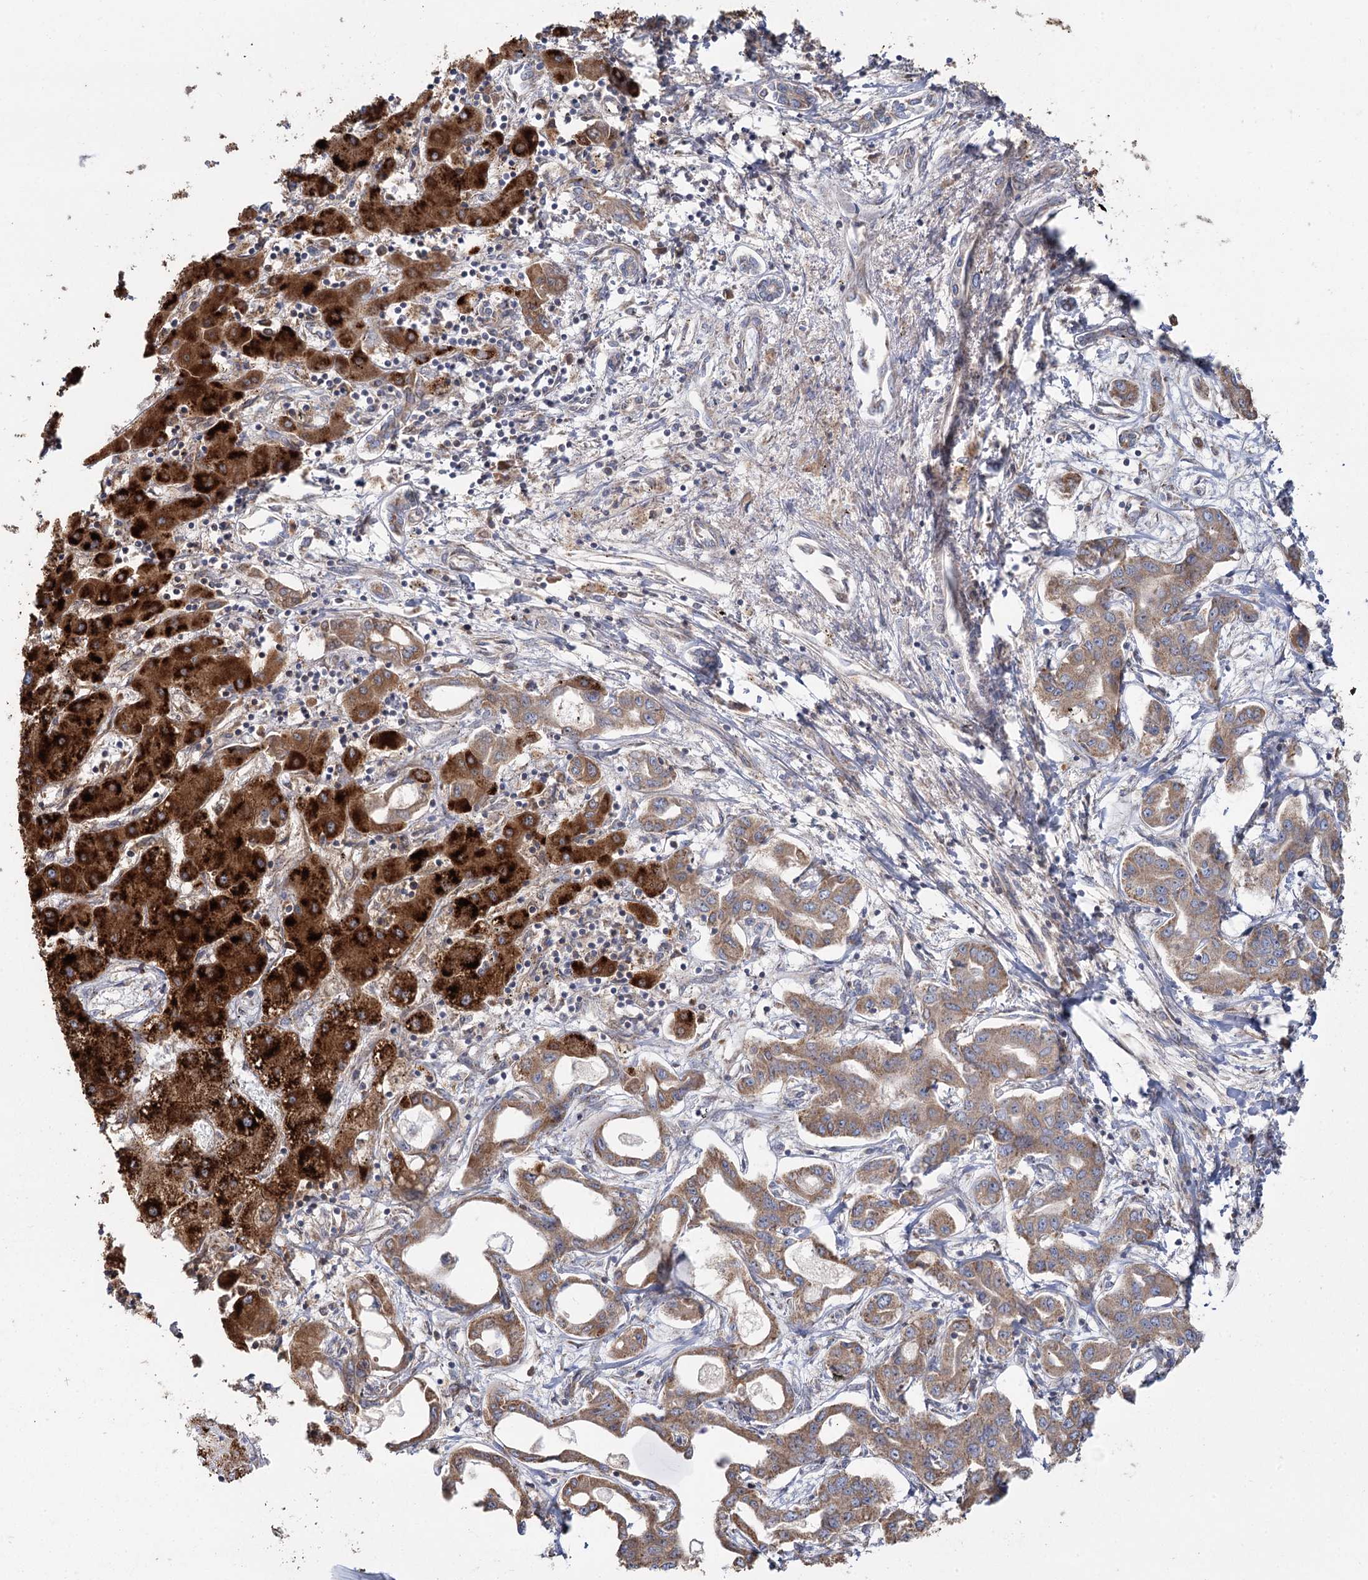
{"staining": {"intensity": "moderate", "quantity": ">75%", "location": "cytoplasmic/membranous"}, "tissue": "liver cancer", "cell_type": "Tumor cells", "image_type": "cancer", "snomed": [{"axis": "morphology", "description": "Cholangiocarcinoma"}, {"axis": "topography", "description": "Liver"}], "caption": "Liver cholangiocarcinoma stained with DAB (3,3'-diaminobenzidine) immunohistochemistry (IHC) displays medium levels of moderate cytoplasmic/membranous positivity in approximately >75% of tumor cells.", "gene": "ACOX2", "patient": {"sex": "male", "age": 59}}